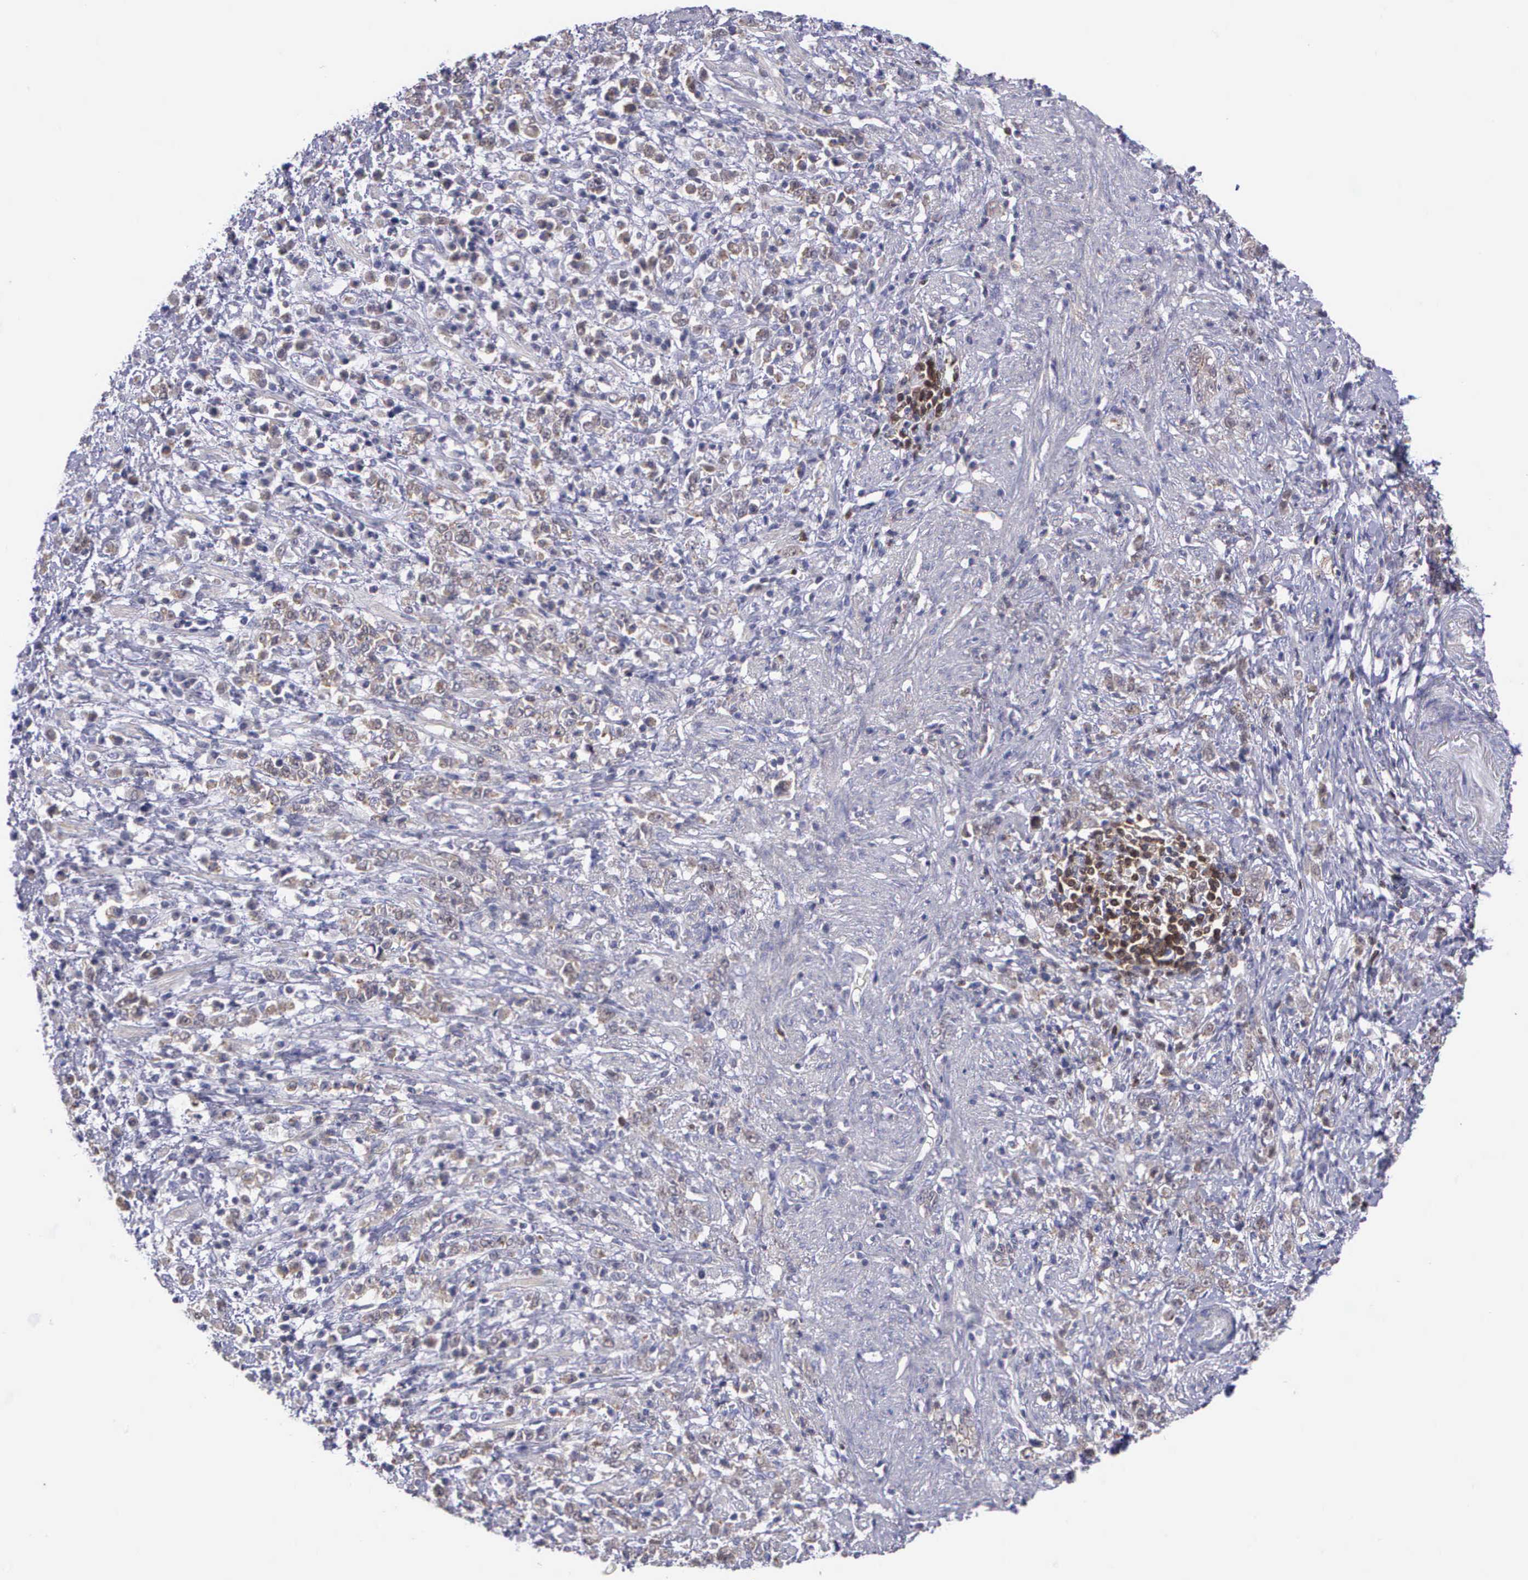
{"staining": {"intensity": "weak", "quantity": "25%-75%", "location": "nuclear"}, "tissue": "stomach cancer", "cell_type": "Tumor cells", "image_type": "cancer", "snomed": [{"axis": "morphology", "description": "Adenocarcinoma, NOS"}, {"axis": "topography", "description": "Stomach, lower"}], "caption": "There is low levels of weak nuclear positivity in tumor cells of stomach cancer (adenocarcinoma), as demonstrated by immunohistochemical staining (brown color).", "gene": "MICAL3", "patient": {"sex": "male", "age": 88}}